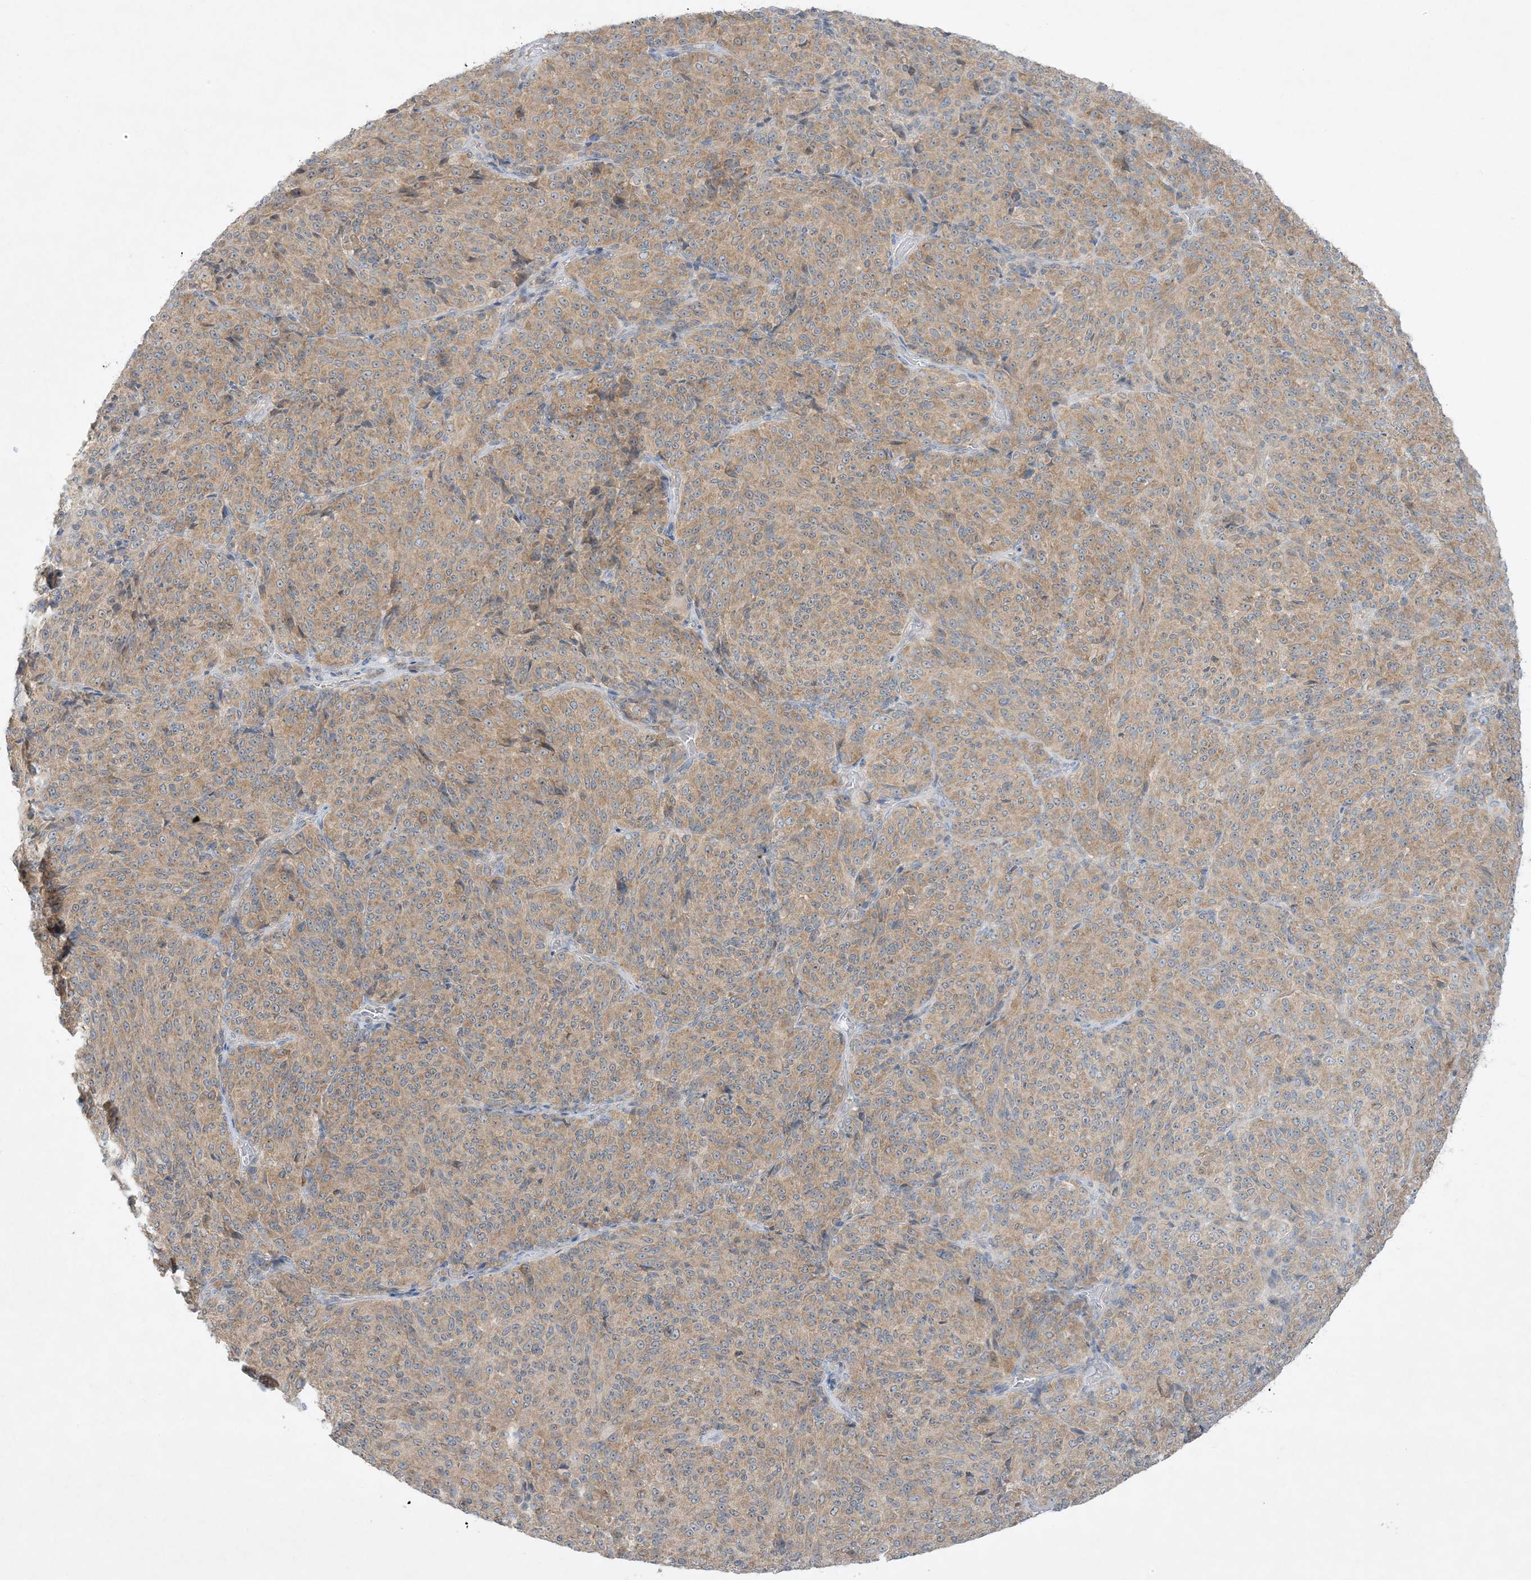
{"staining": {"intensity": "moderate", "quantity": ">75%", "location": "cytoplasmic/membranous"}, "tissue": "melanoma", "cell_type": "Tumor cells", "image_type": "cancer", "snomed": [{"axis": "morphology", "description": "Malignant melanoma, Metastatic site"}, {"axis": "topography", "description": "Brain"}], "caption": "An immunohistochemistry histopathology image of neoplastic tissue is shown. Protein staining in brown highlights moderate cytoplasmic/membranous positivity in malignant melanoma (metastatic site) within tumor cells. (DAB = brown stain, brightfield microscopy at high magnification).", "gene": "RPP40", "patient": {"sex": "female", "age": 56}}